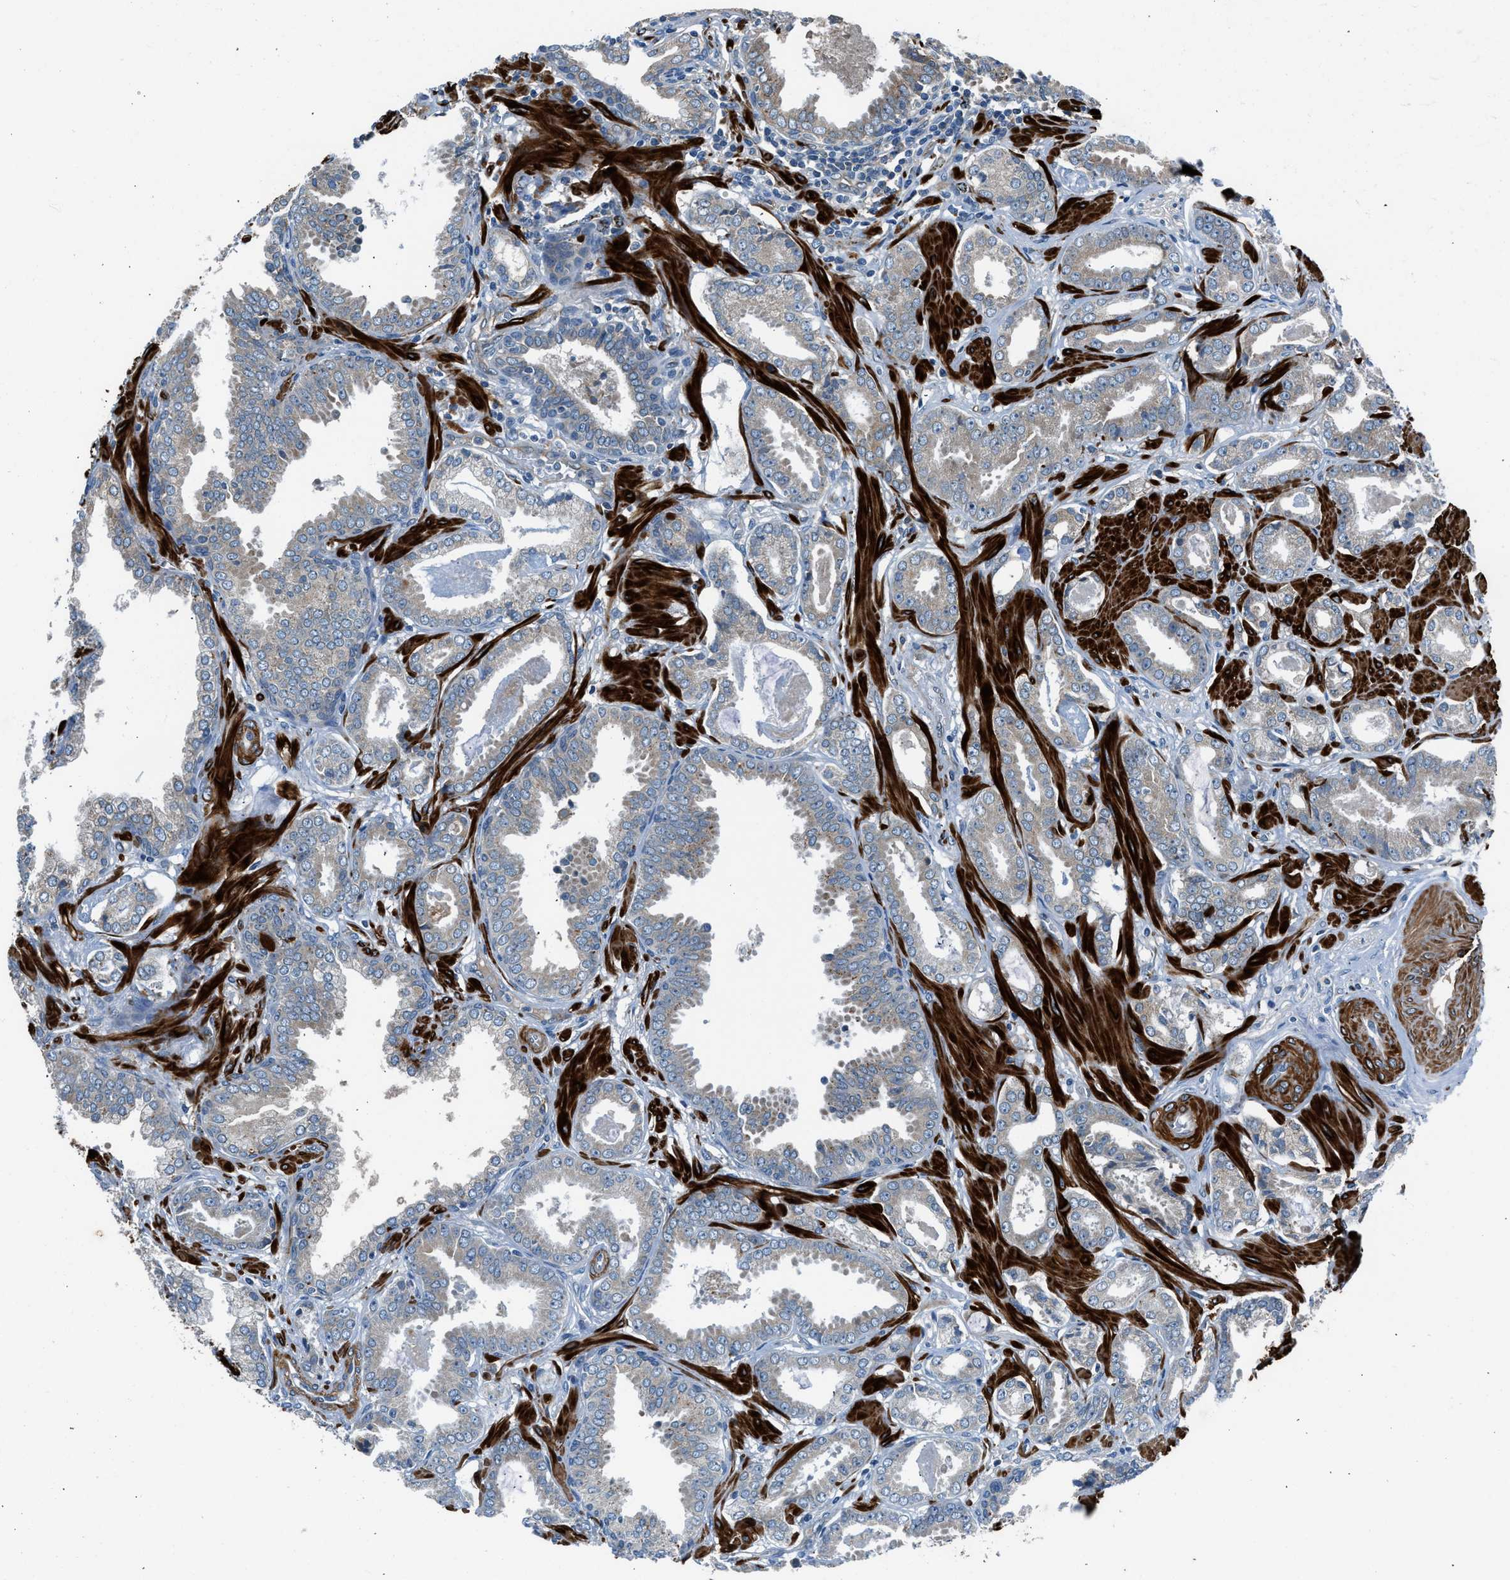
{"staining": {"intensity": "negative", "quantity": "none", "location": "none"}, "tissue": "prostate cancer", "cell_type": "Tumor cells", "image_type": "cancer", "snomed": [{"axis": "morphology", "description": "Adenocarcinoma, Low grade"}, {"axis": "topography", "description": "Prostate"}], "caption": "This histopathology image is of prostate cancer (low-grade adenocarcinoma) stained with IHC to label a protein in brown with the nuclei are counter-stained blue. There is no staining in tumor cells.", "gene": "LMBR1", "patient": {"sex": "male", "age": 53}}